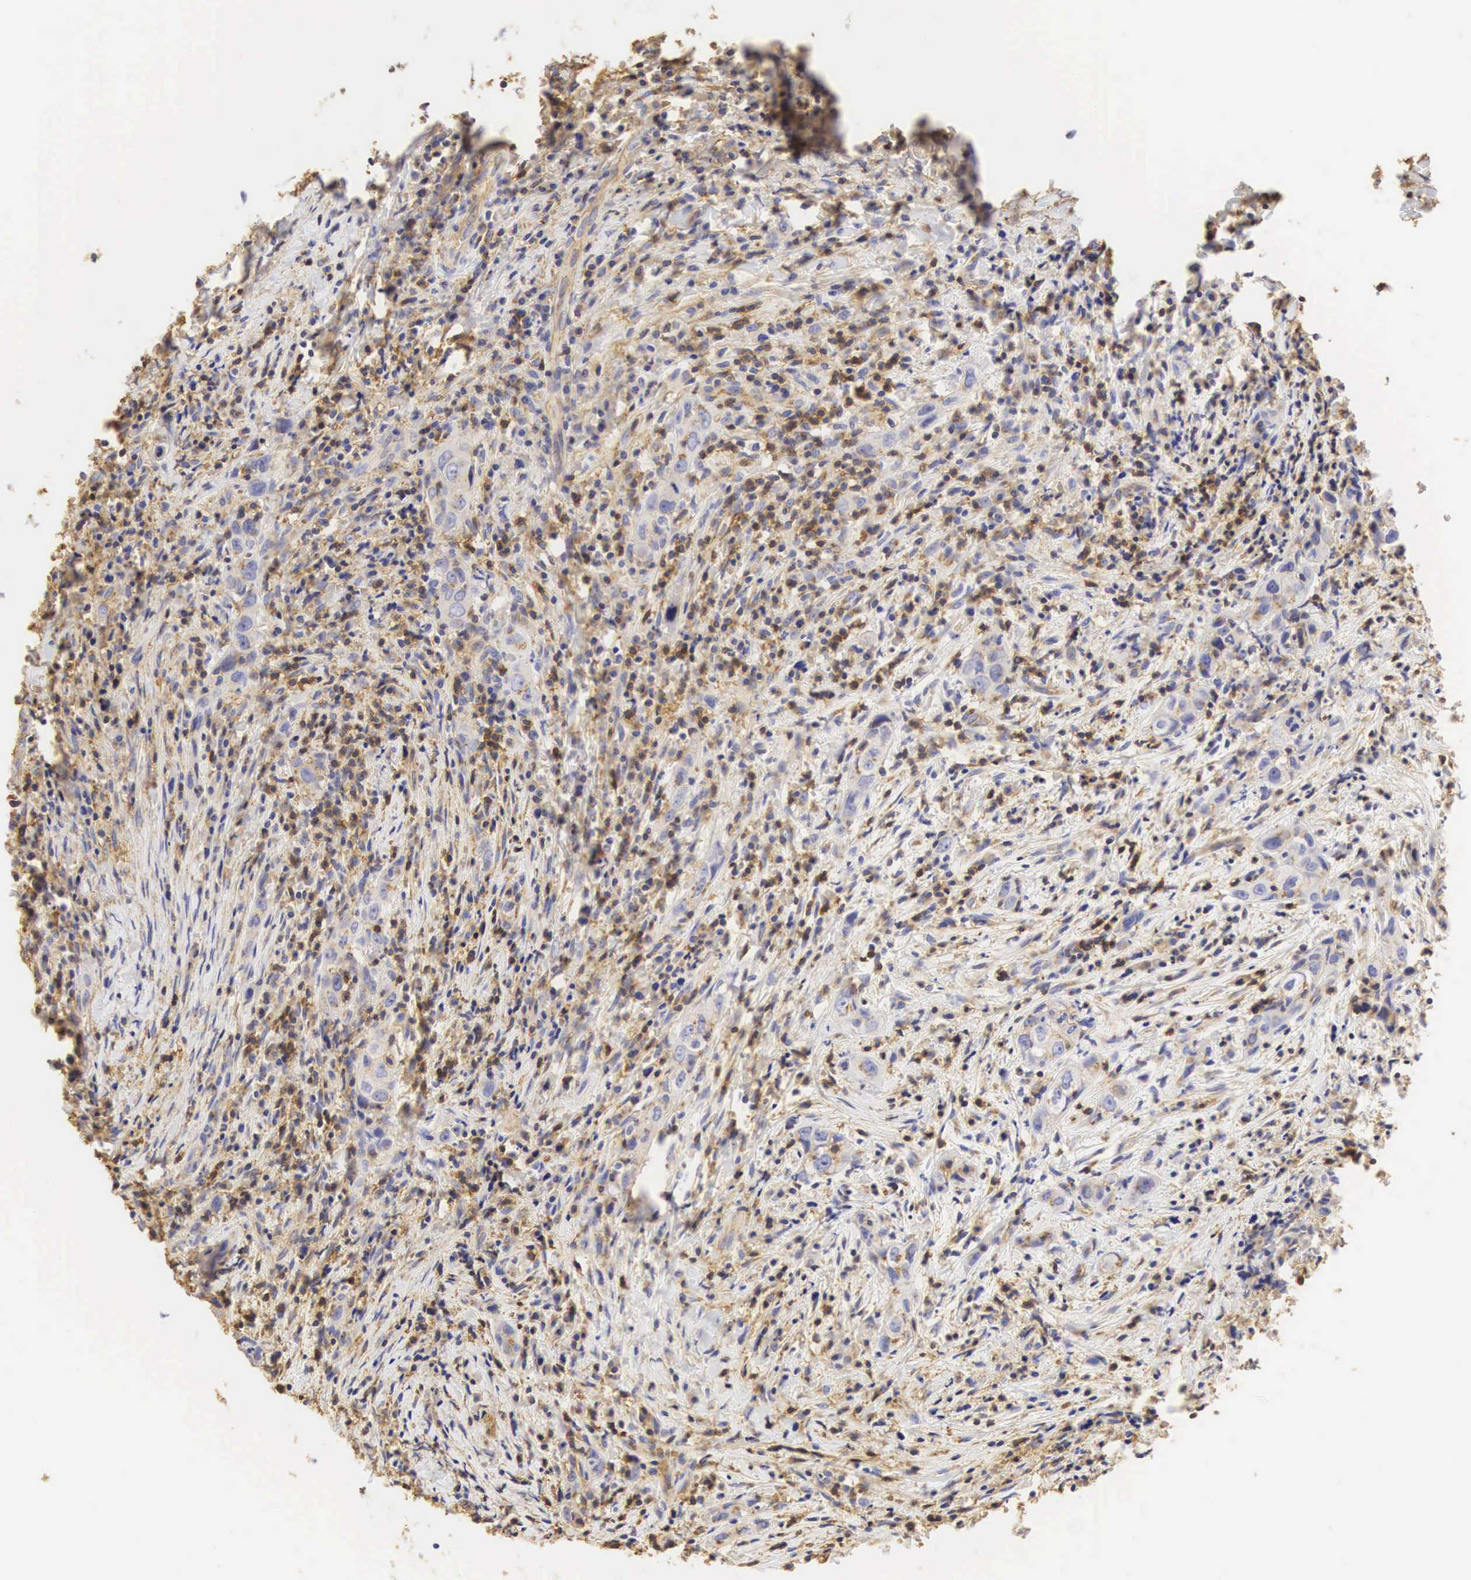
{"staining": {"intensity": "moderate", "quantity": "25%-75%", "location": "cytoplasmic/membranous"}, "tissue": "head and neck cancer", "cell_type": "Tumor cells", "image_type": "cancer", "snomed": [{"axis": "morphology", "description": "Squamous cell carcinoma, NOS"}, {"axis": "topography", "description": "Oral tissue"}, {"axis": "topography", "description": "Head-Neck"}], "caption": "Head and neck squamous cell carcinoma stained with DAB immunohistochemistry displays medium levels of moderate cytoplasmic/membranous expression in approximately 25%-75% of tumor cells.", "gene": "CD99", "patient": {"sex": "female", "age": 82}}